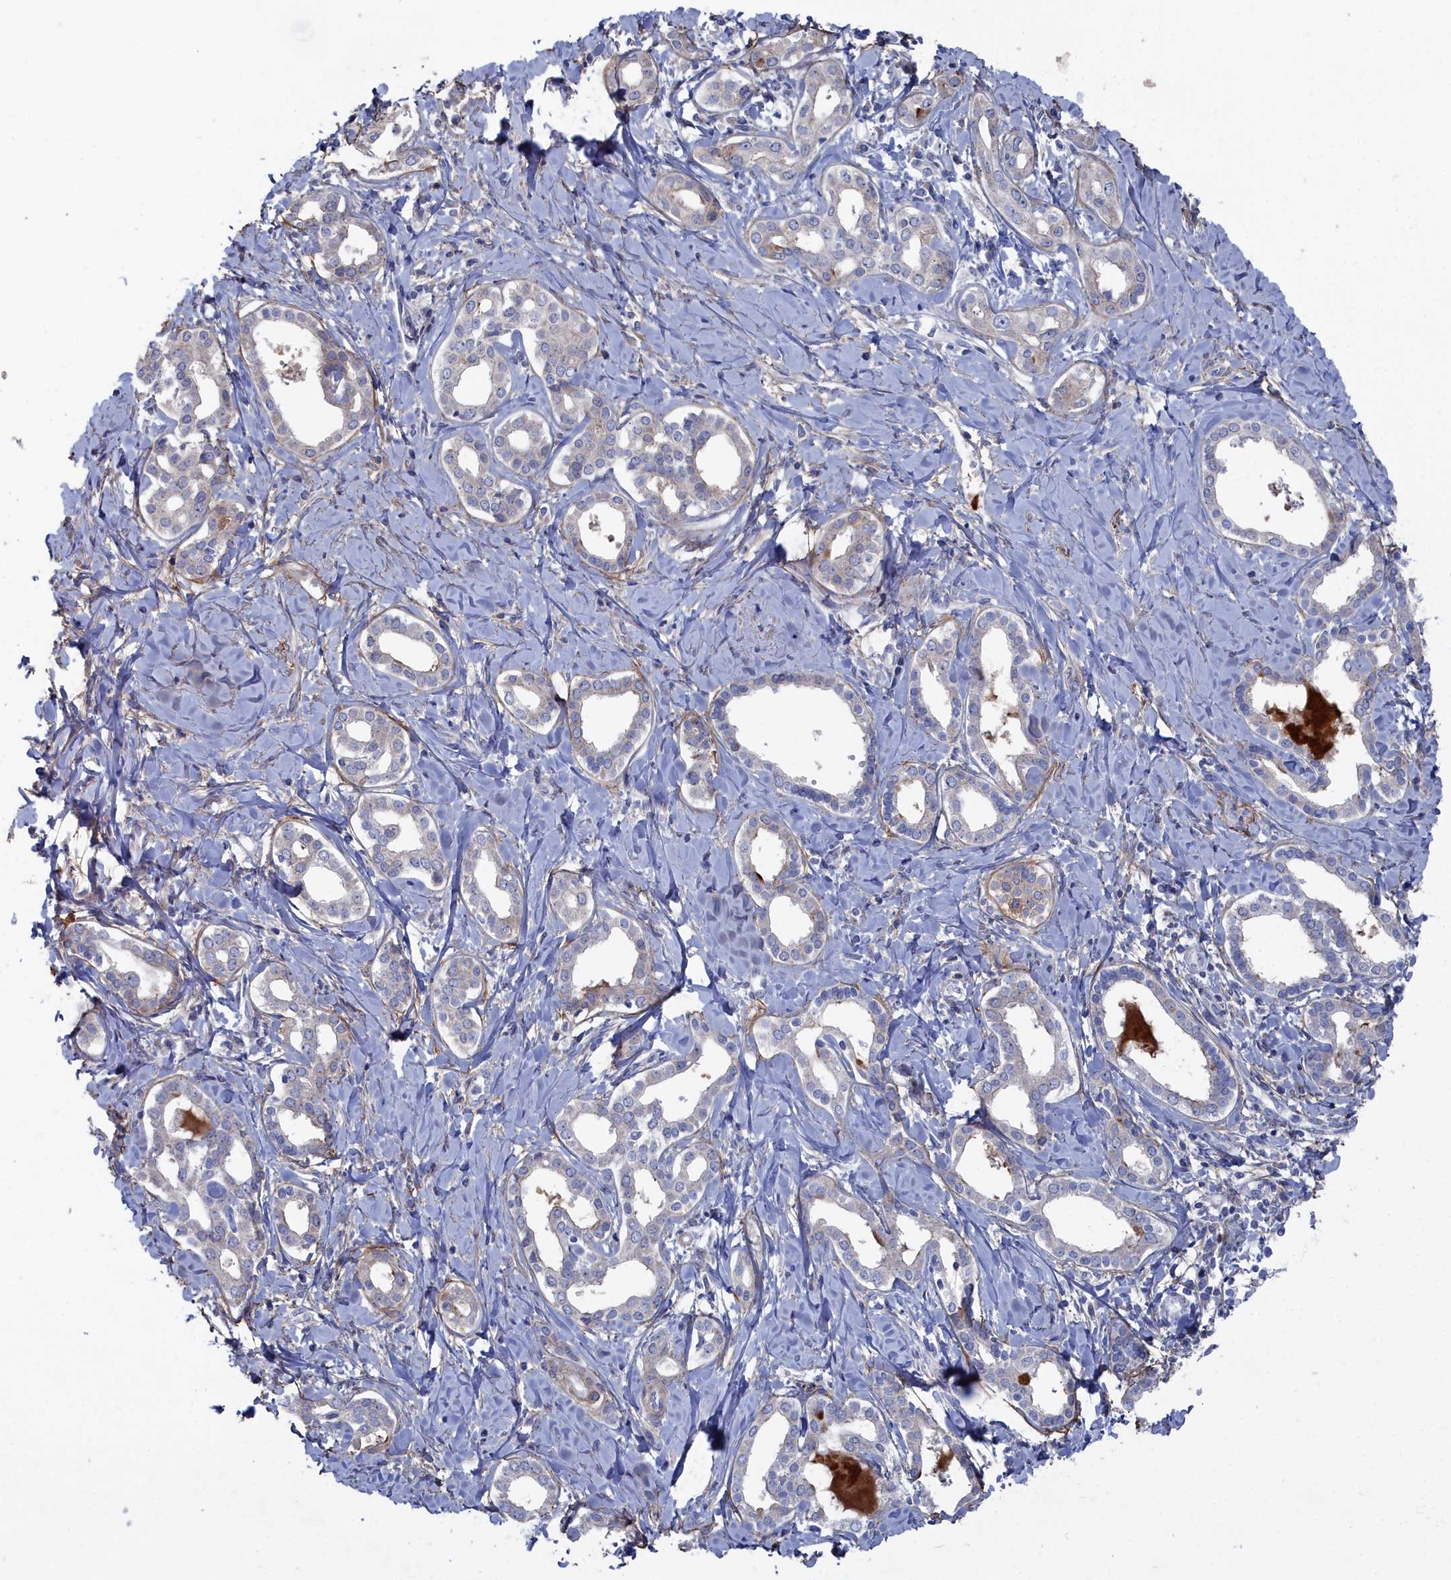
{"staining": {"intensity": "negative", "quantity": "none", "location": "none"}, "tissue": "liver cancer", "cell_type": "Tumor cells", "image_type": "cancer", "snomed": [{"axis": "morphology", "description": "Cholangiocarcinoma"}, {"axis": "topography", "description": "Liver"}], "caption": "A high-resolution micrograph shows immunohistochemistry staining of liver cancer (cholangiocarcinoma), which reveals no significant expression in tumor cells.", "gene": "SHISAL2A", "patient": {"sex": "female", "age": 77}}